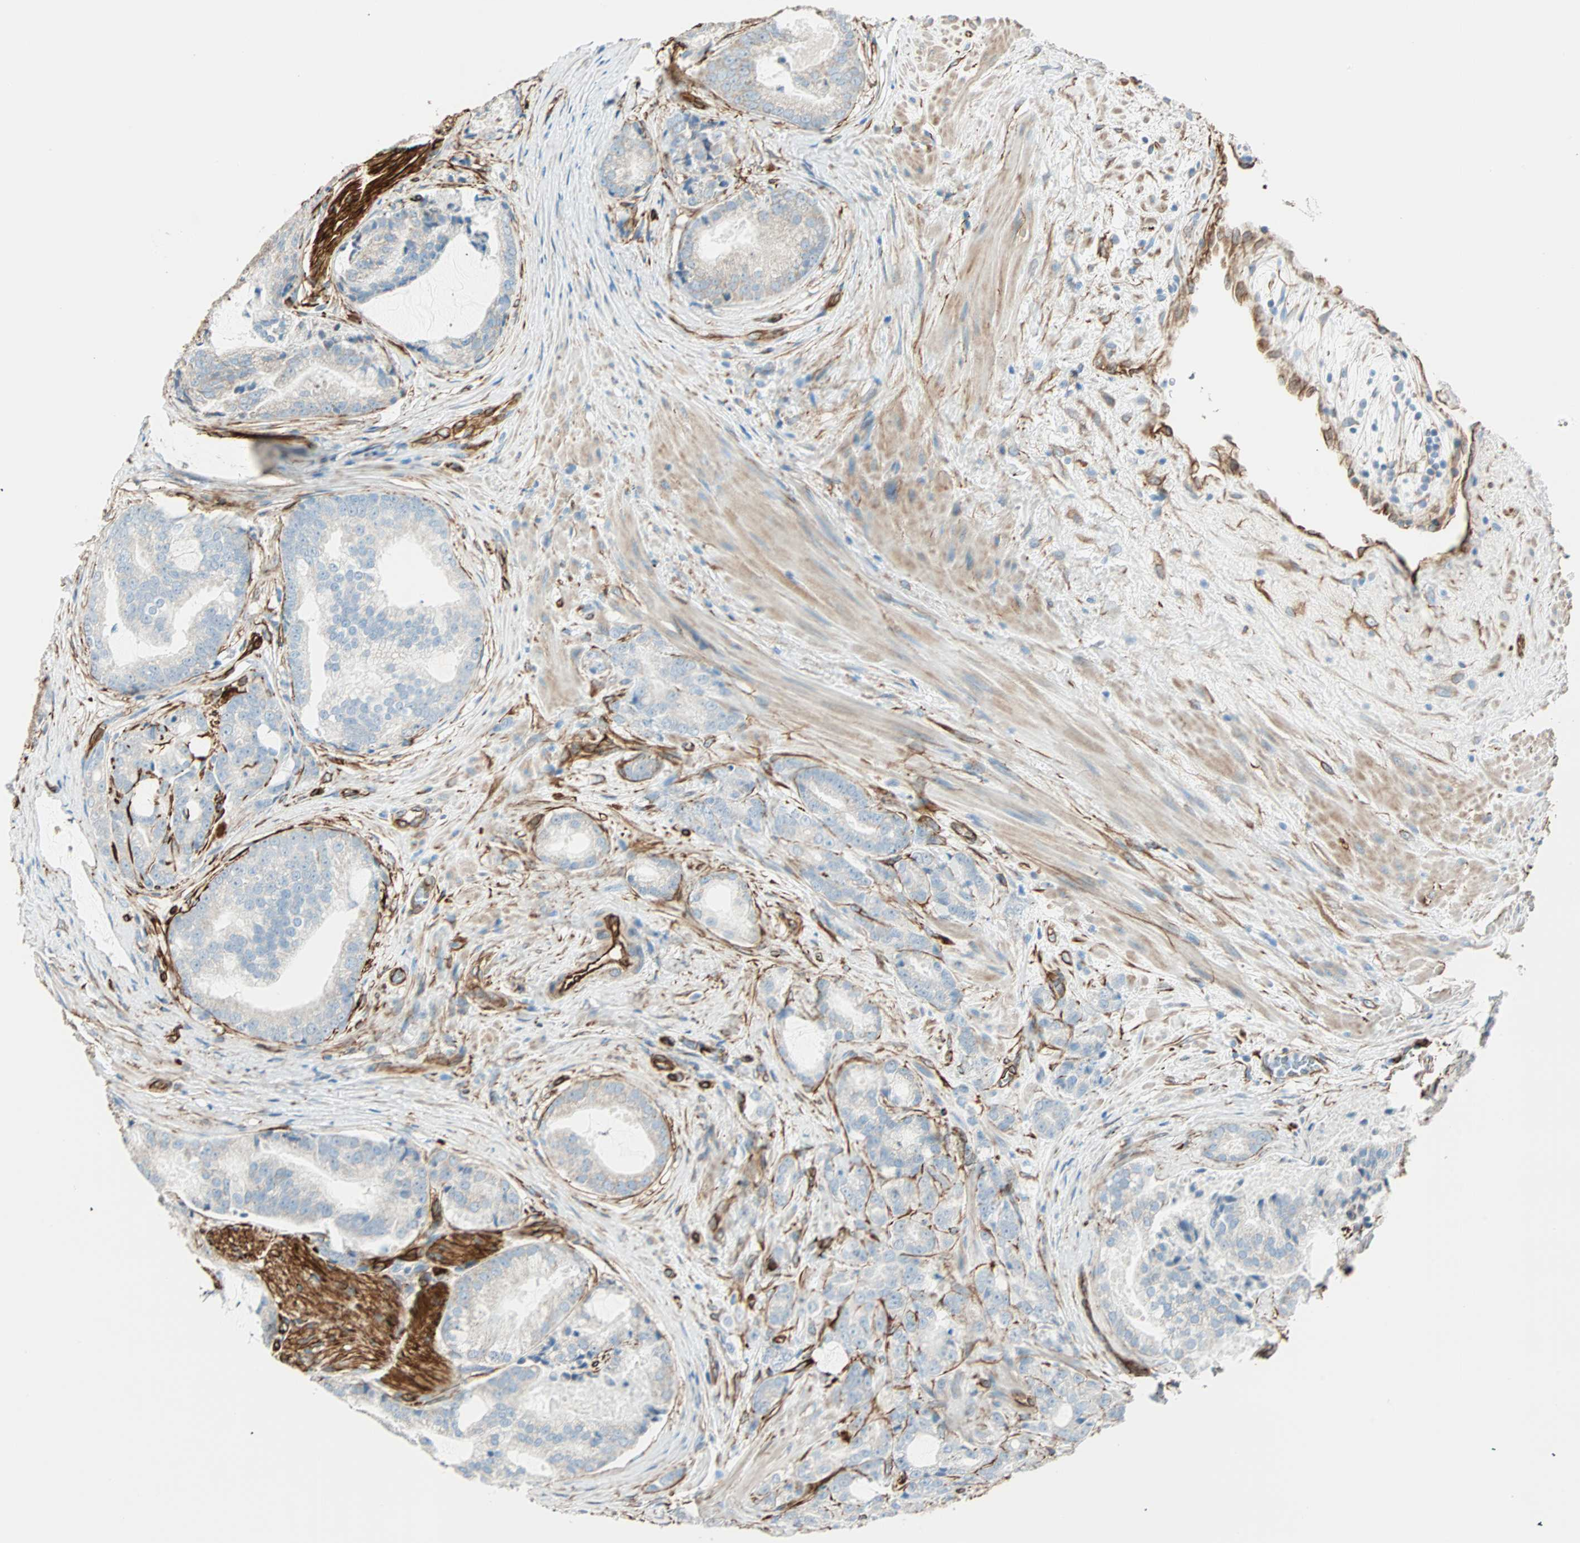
{"staining": {"intensity": "negative", "quantity": "none", "location": "none"}, "tissue": "prostate cancer", "cell_type": "Tumor cells", "image_type": "cancer", "snomed": [{"axis": "morphology", "description": "Adenocarcinoma, Low grade"}, {"axis": "topography", "description": "Prostate"}], "caption": "This histopathology image is of prostate cancer stained with immunohistochemistry (IHC) to label a protein in brown with the nuclei are counter-stained blue. There is no positivity in tumor cells. (Immunohistochemistry, brightfield microscopy, high magnification).", "gene": "NES", "patient": {"sex": "male", "age": 58}}